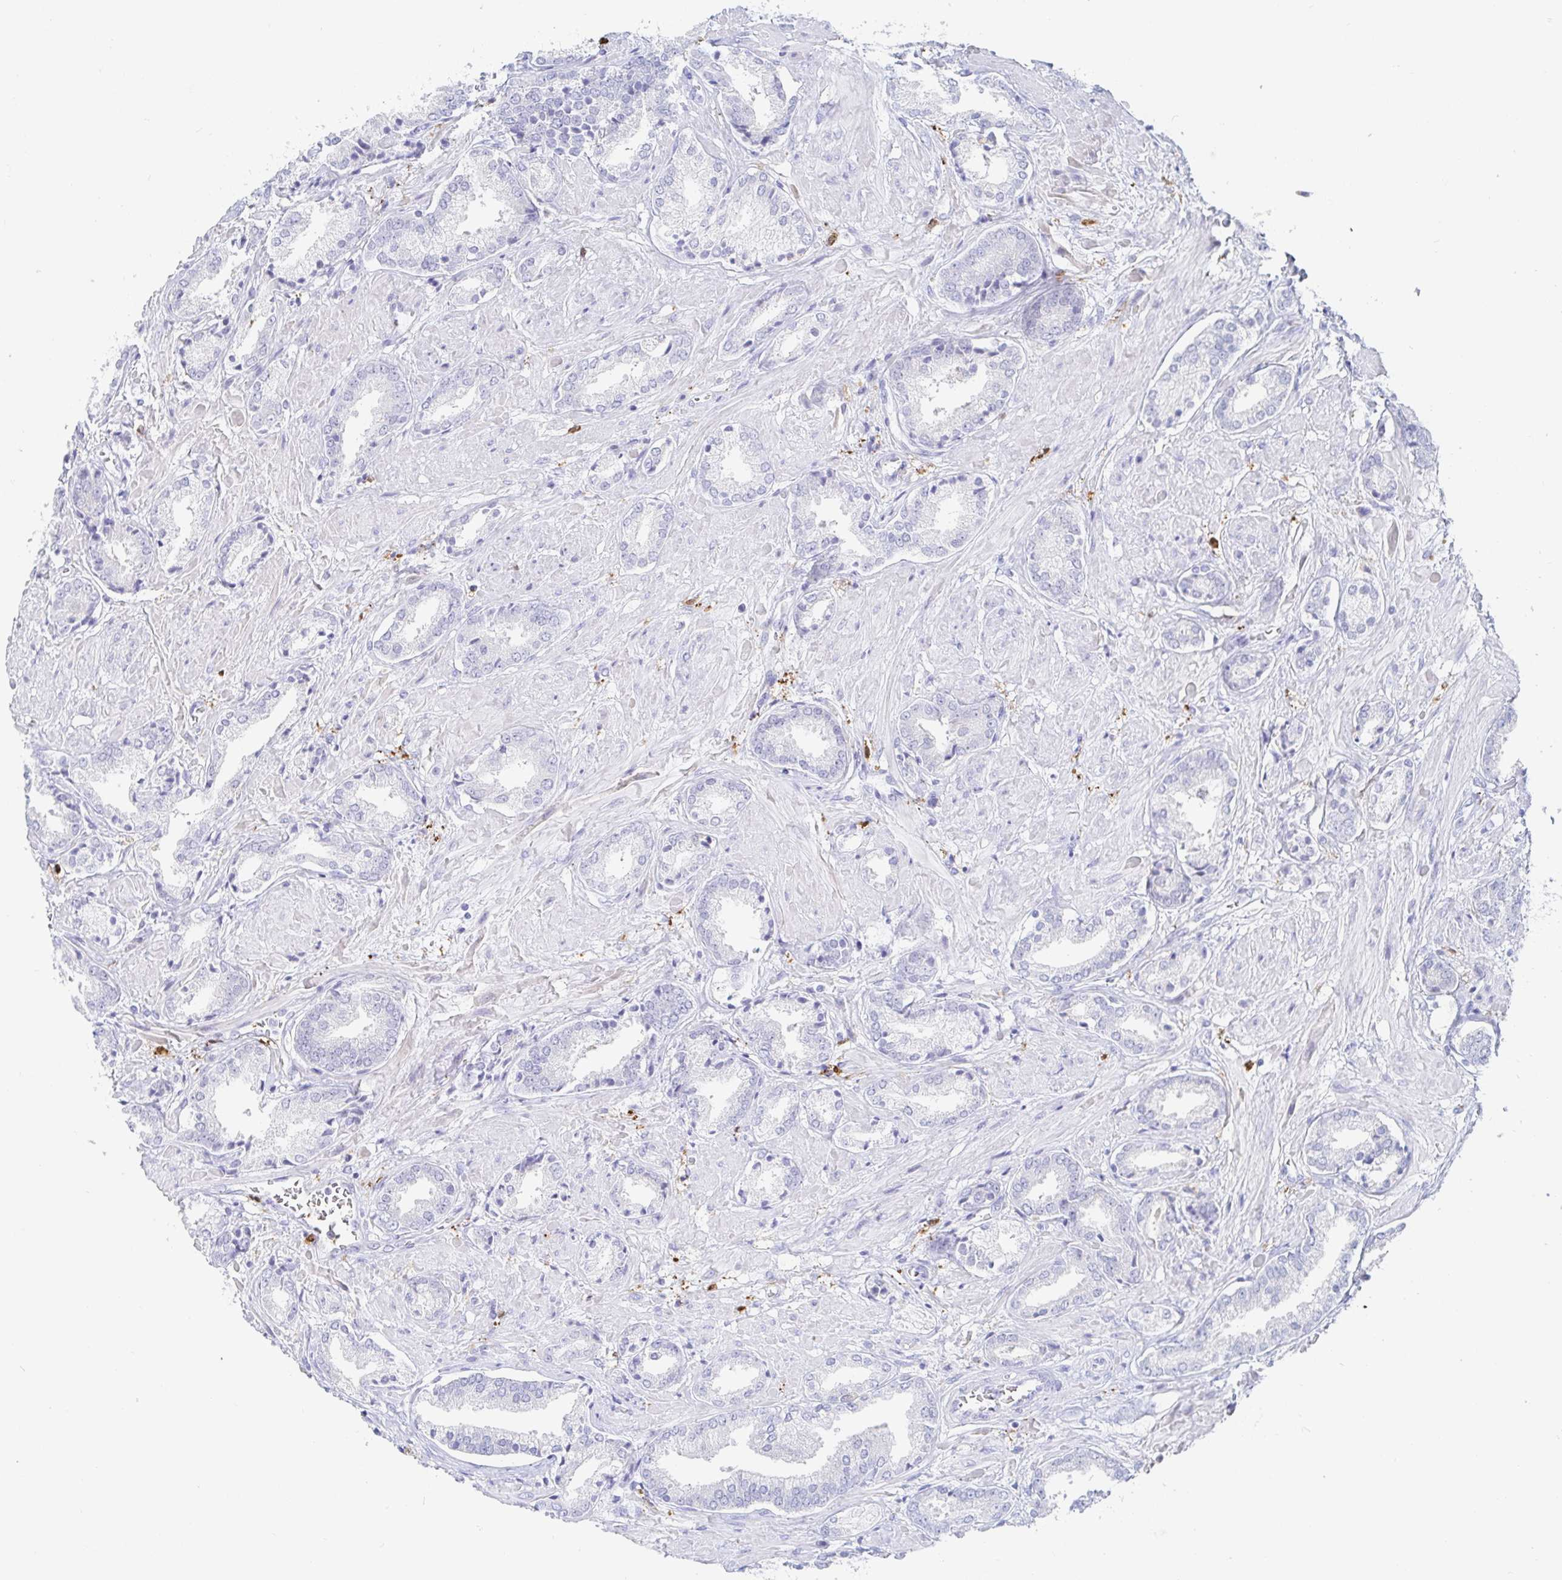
{"staining": {"intensity": "negative", "quantity": "none", "location": "none"}, "tissue": "prostate cancer", "cell_type": "Tumor cells", "image_type": "cancer", "snomed": [{"axis": "morphology", "description": "Adenocarcinoma, High grade"}, {"axis": "topography", "description": "Prostate"}], "caption": "The photomicrograph shows no significant expression in tumor cells of adenocarcinoma (high-grade) (prostate).", "gene": "OR2A4", "patient": {"sex": "male", "age": 56}}